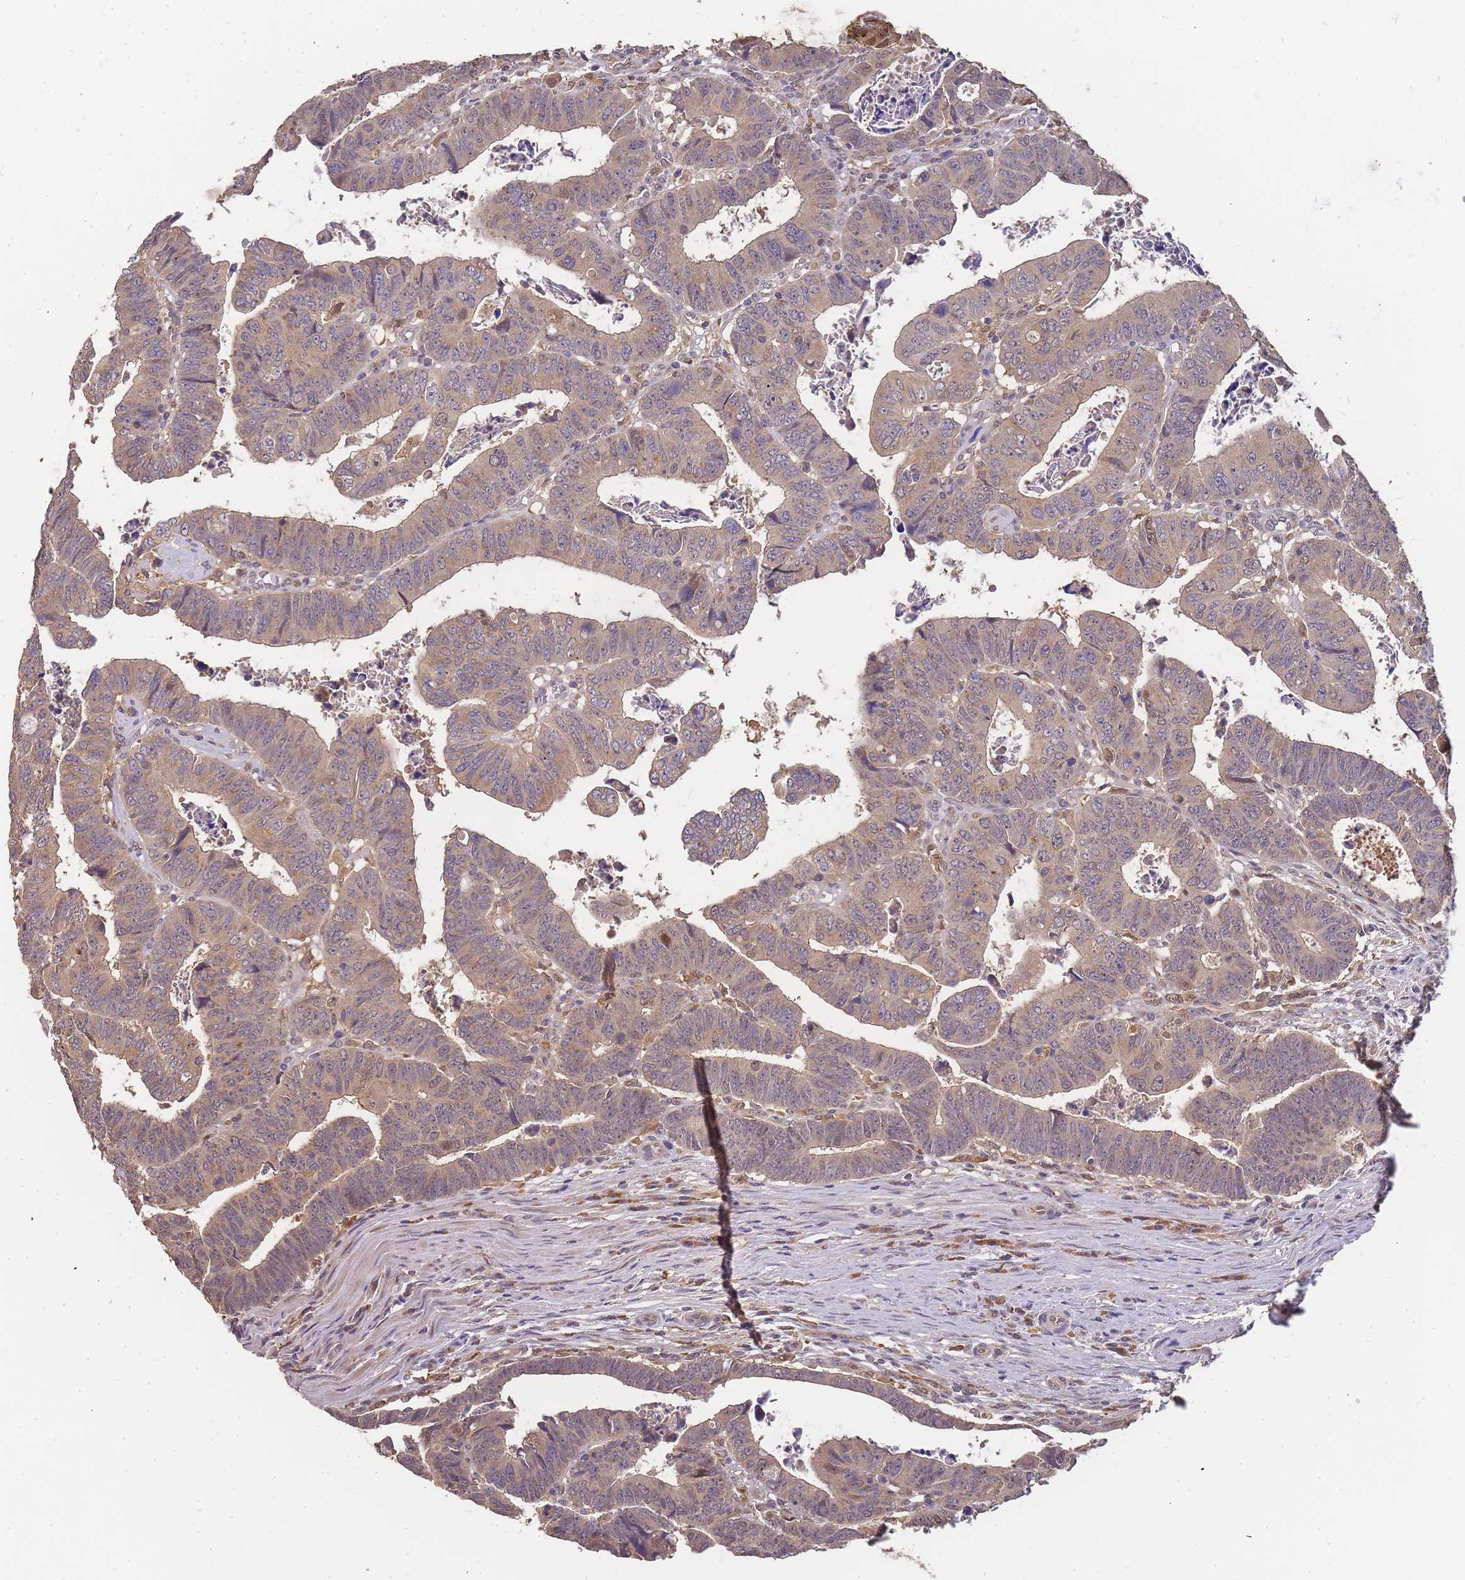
{"staining": {"intensity": "weak", "quantity": "<25%", "location": "cytoplasmic/membranous,nuclear"}, "tissue": "colorectal cancer", "cell_type": "Tumor cells", "image_type": "cancer", "snomed": [{"axis": "morphology", "description": "Normal tissue, NOS"}, {"axis": "morphology", "description": "Adenocarcinoma, NOS"}, {"axis": "topography", "description": "Rectum"}], "caption": "An image of human colorectal cancer is negative for staining in tumor cells.", "gene": "CDKN2AIPNL", "patient": {"sex": "female", "age": 65}}